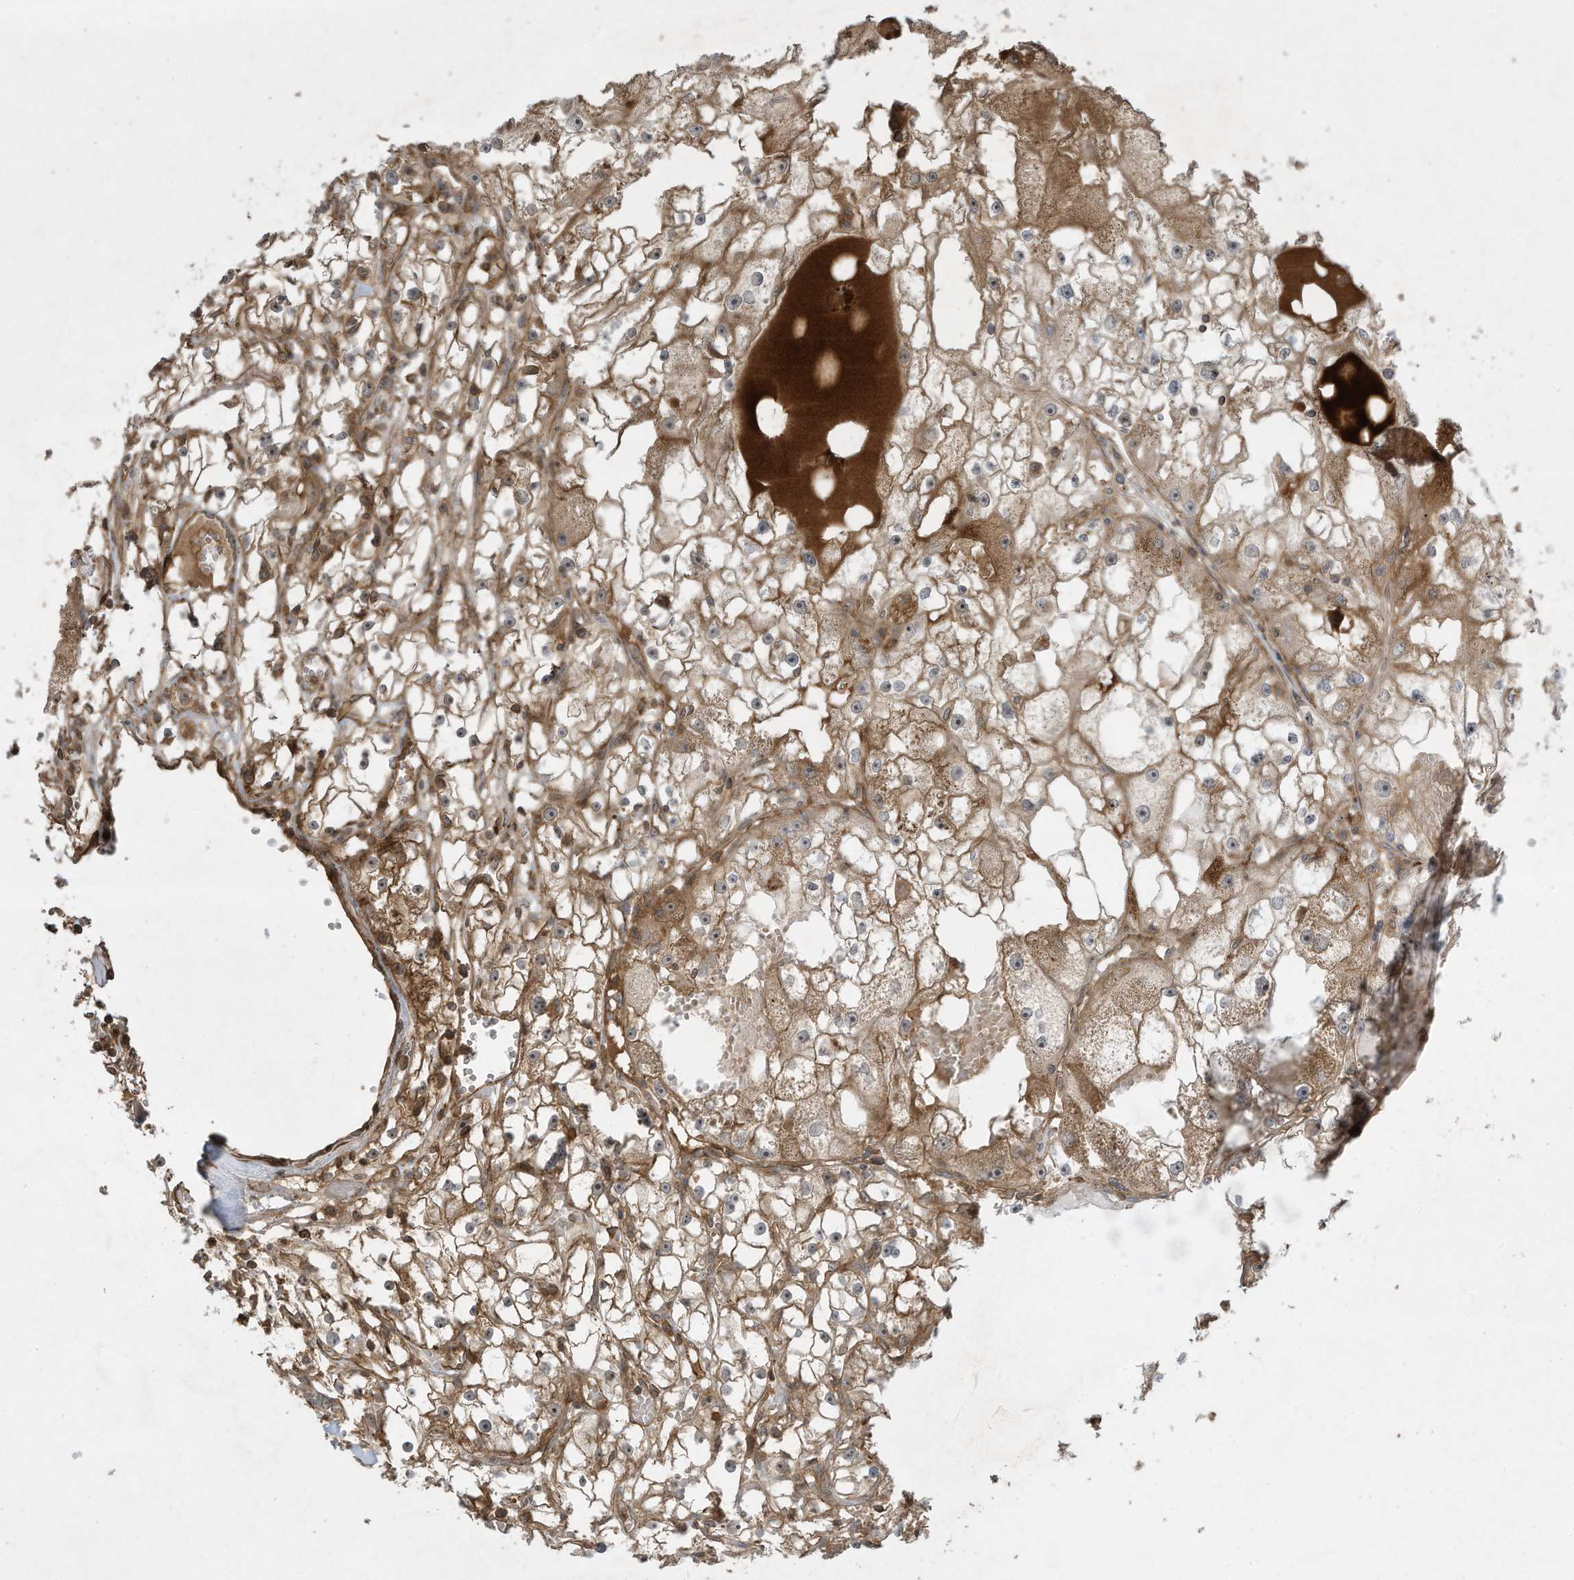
{"staining": {"intensity": "moderate", "quantity": "25%-75%", "location": "cytoplasmic/membranous"}, "tissue": "renal cancer", "cell_type": "Tumor cells", "image_type": "cancer", "snomed": [{"axis": "morphology", "description": "Adenocarcinoma, NOS"}, {"axis": "topography", "description": "Kidney"}], "caption": "Immunohistochemistry (IHC) image of neoplastic tissue: human adenocarcinoma (renal) stained using immunohistochemistry (IHC) exhibits medium levels of moderate protein expression localized specifically in the cytoplasmic/membranous of tumor cells, appearing as a cytoplasmic/membranous brown color.", "gene": "DDIT4", "patient": {"sex": "male", "age": 56}}